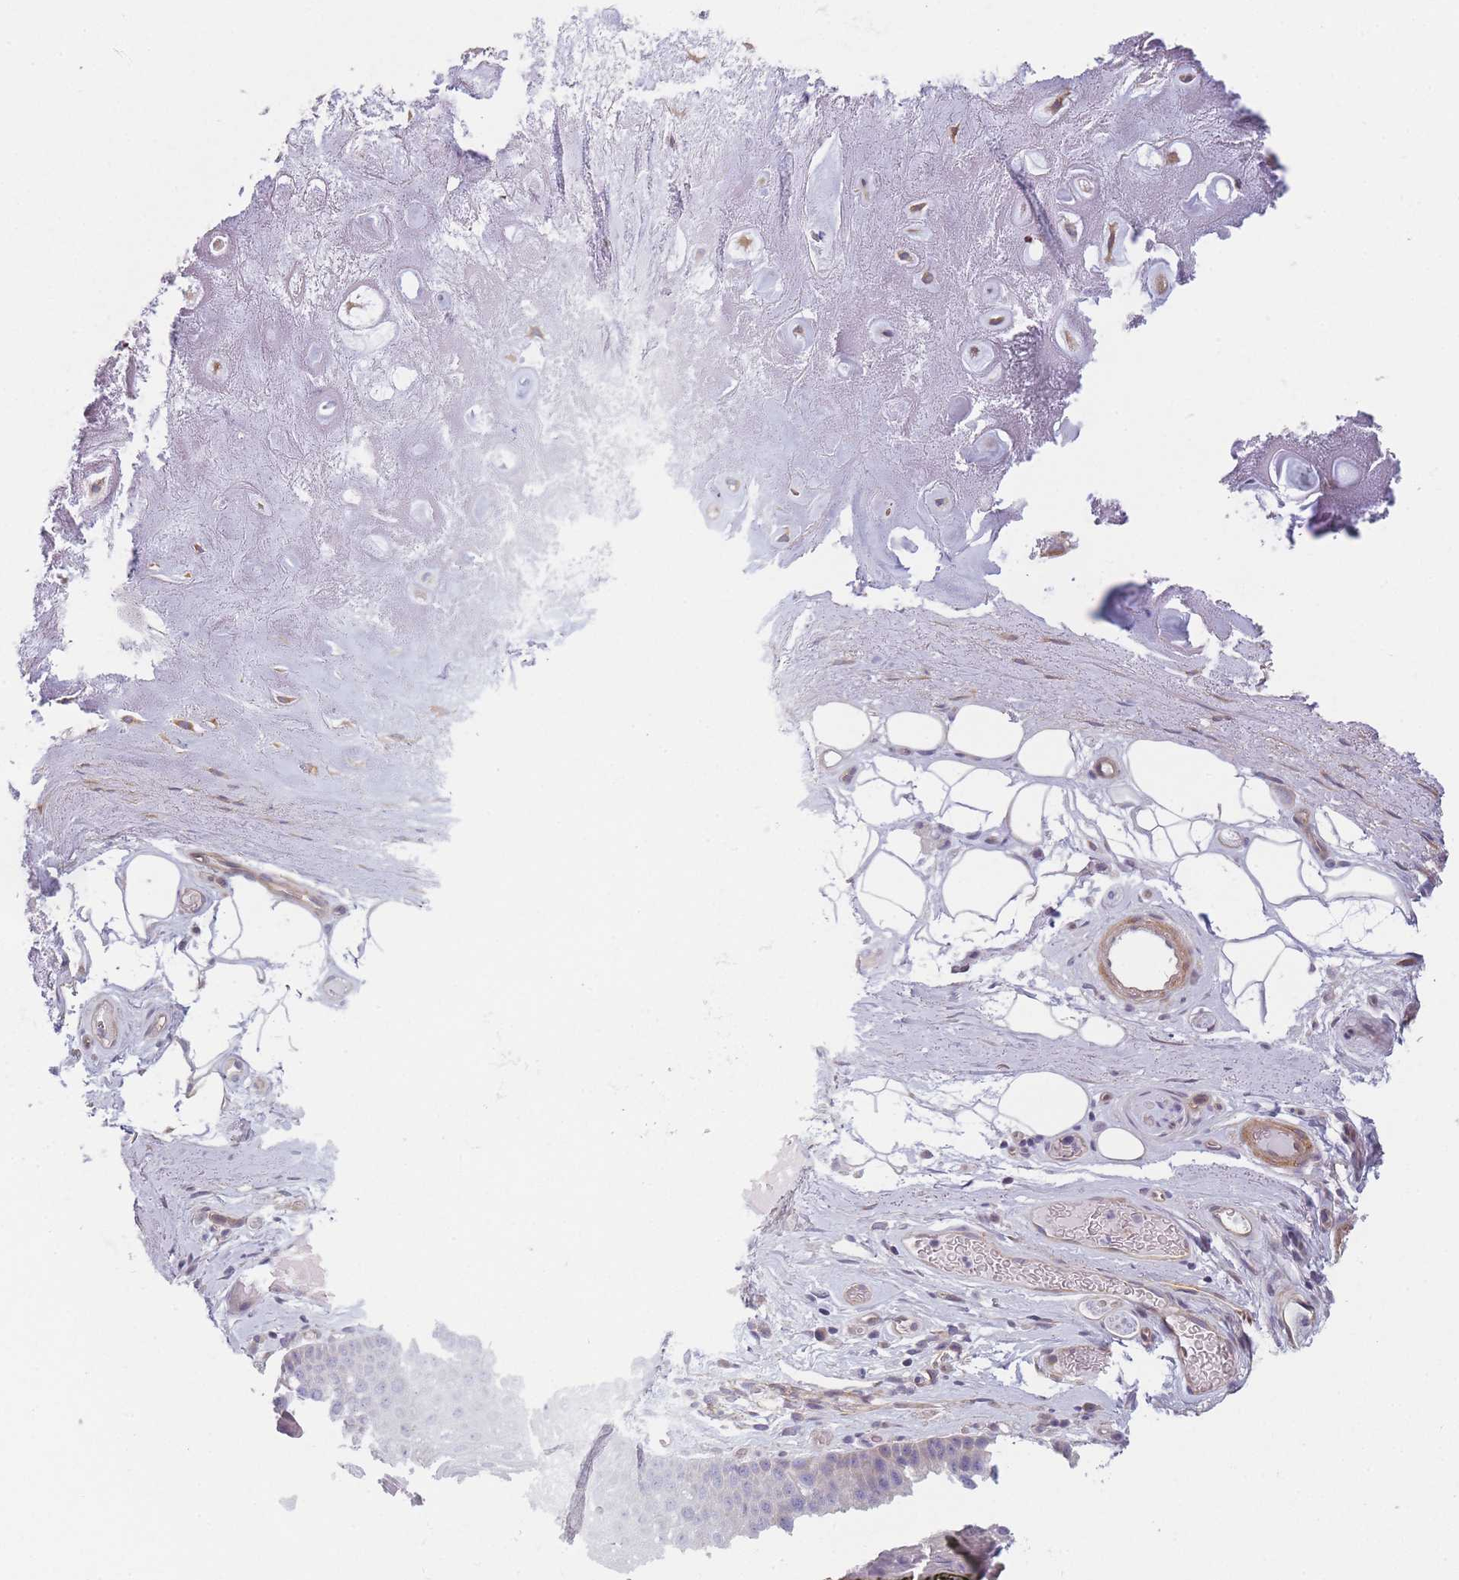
{"staining": {"intensity": "weak", "quantity": ">75%", "location": "cytoplasmic/membranous"}, "tissue": "adipose tissue", "cell_type": "Adipocytes", "image_type": "normal", "snomed": [{"axis": "morphology", "description": "Normal tissue, NOS"}, {"axis": "topography", "description": "Cartilage tissue"}], "caption": "The immunohistochemical stain labels weak cytoplasmic/membranous expression in adipocytes of unremarkable adipose tissue.", "gene": "SLC7A6", "patient": {"sex": "male", "age": 81}}